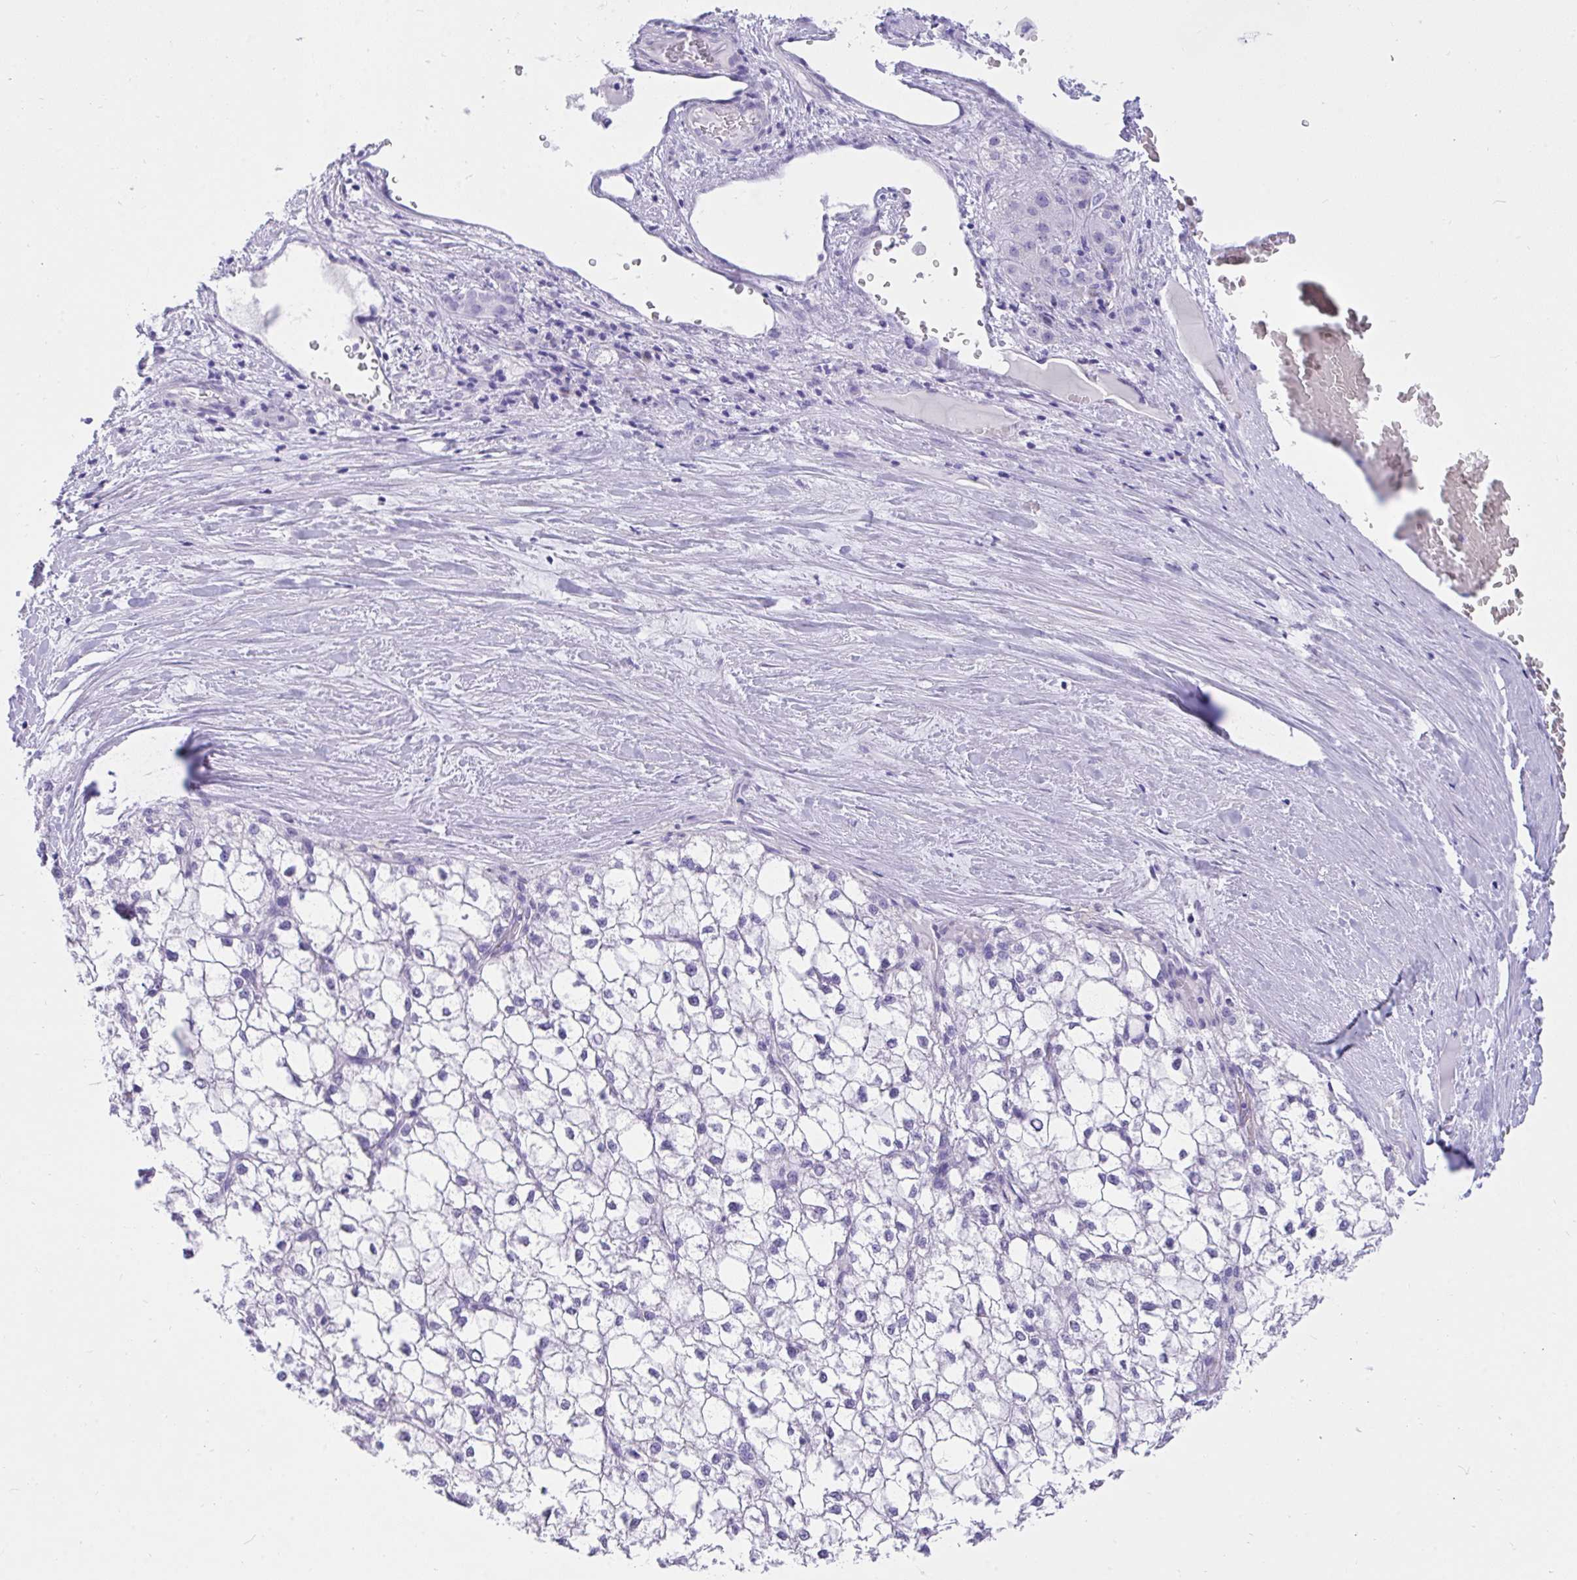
{"staining": {"intensity": "negative", "quantity": "none", "location": "none"}, "tissue": "liver cancer", "cell_type": "Tumor cells", "image_type": "cancer", "snomed": [{"axis": "morphology", "description": "Carcinoma, Hepatocellular, NOS"}, {"axis": "topography", "description": "Liver"}], "caption": "A high-resolution micrograph shows immunohistochemistry staining of hepatocellular carcinoma (liver), which shows no significant positivity in tumor cells. Nuclei are stained in blue.", "gene": "TLN2", "patient": {"sex": "female", "age": 43}}